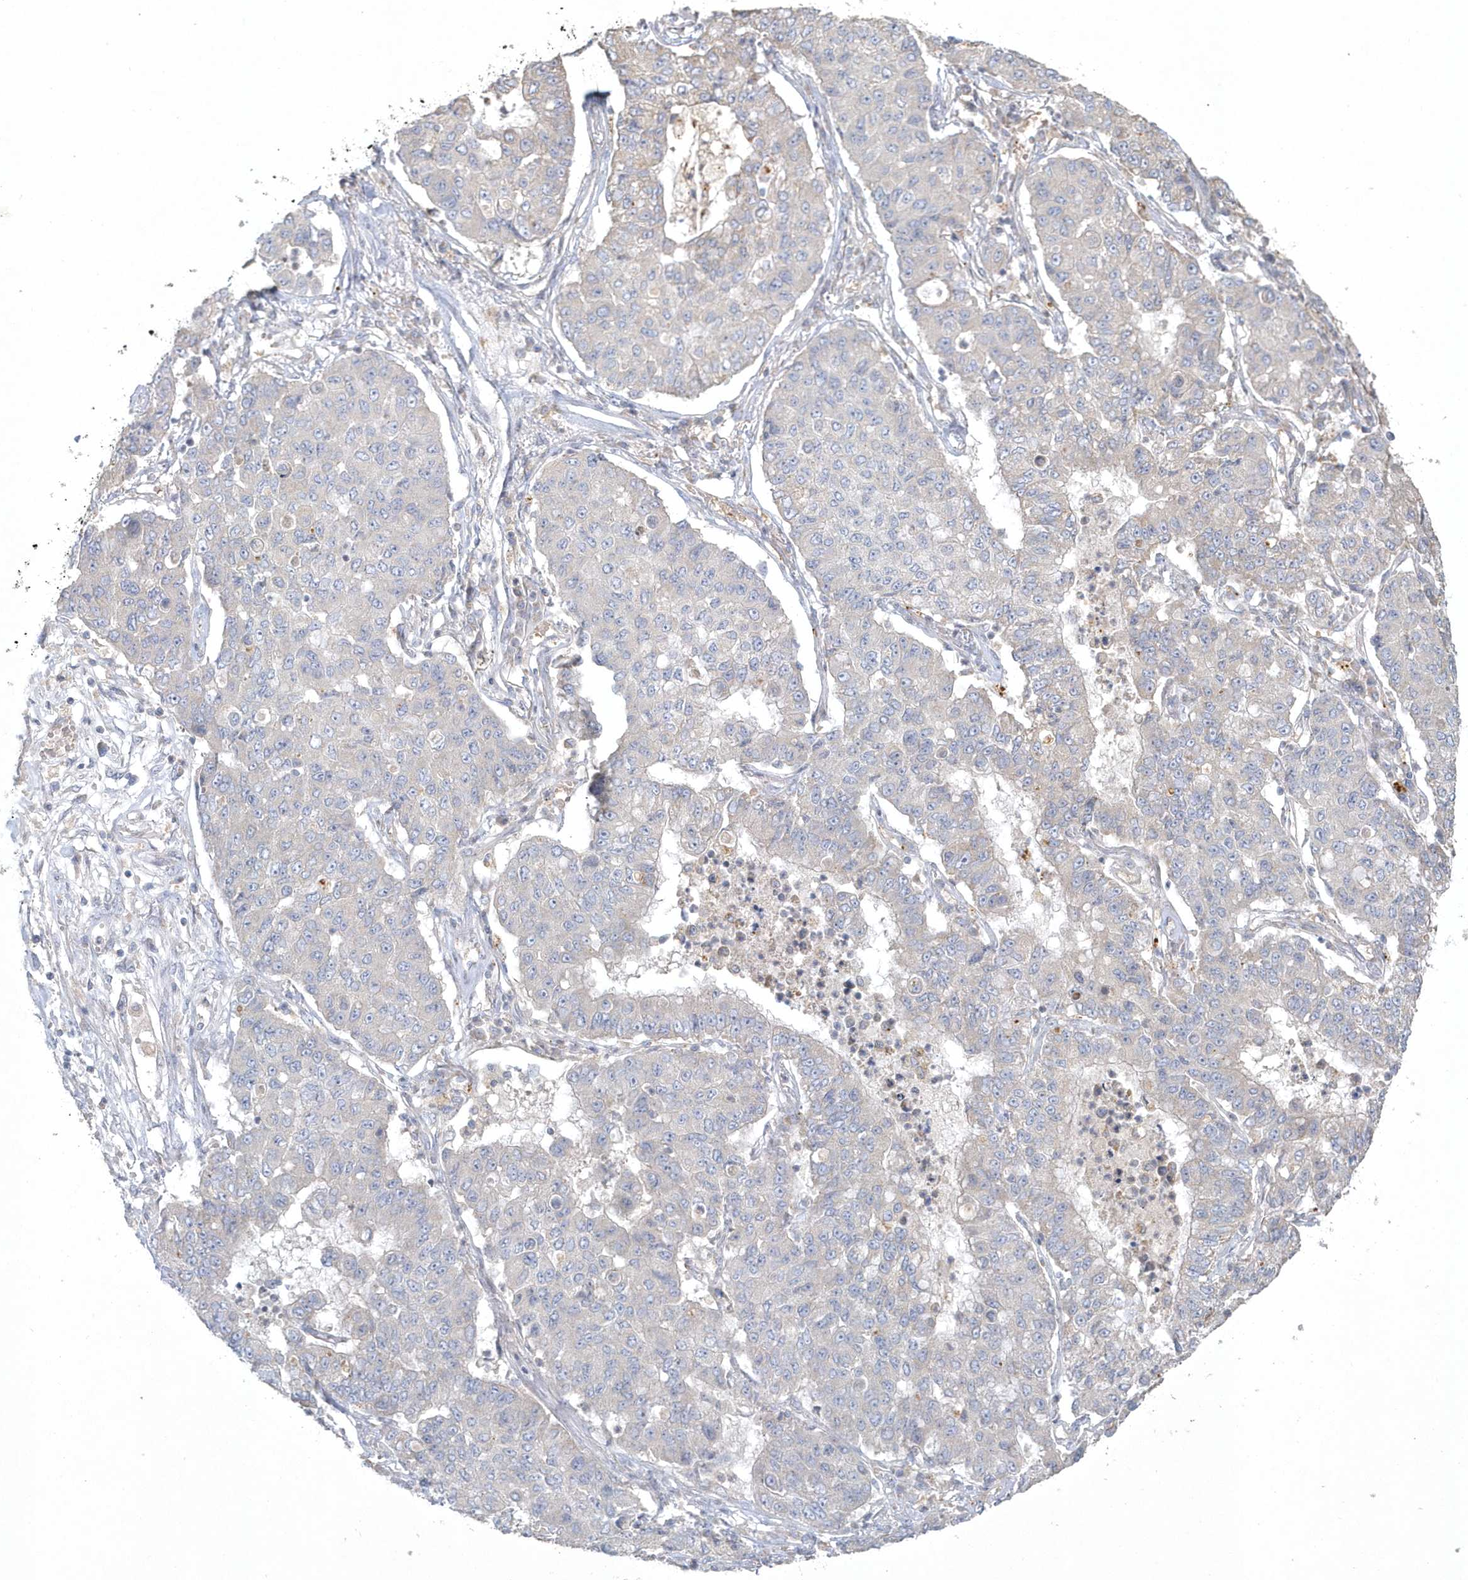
{"staining": {"intensity": "negative", "quantity": "none", "location": "none"}, "tissue": "lung cancer", "cell_type": "Tumor cells", "image_type": "cancer", "snomed": [{"axis": "morphology", "description": "Squamous cell carcinoma, NOS"}, {"axis": "topography", "description": "Lung"}], "caption": "Lung cancer stained for a protein using immunohistochemistry reveals no positivity tumor cells.", "gene": "BLTP3A", "patient": {"sex": "male", "age": 74}}